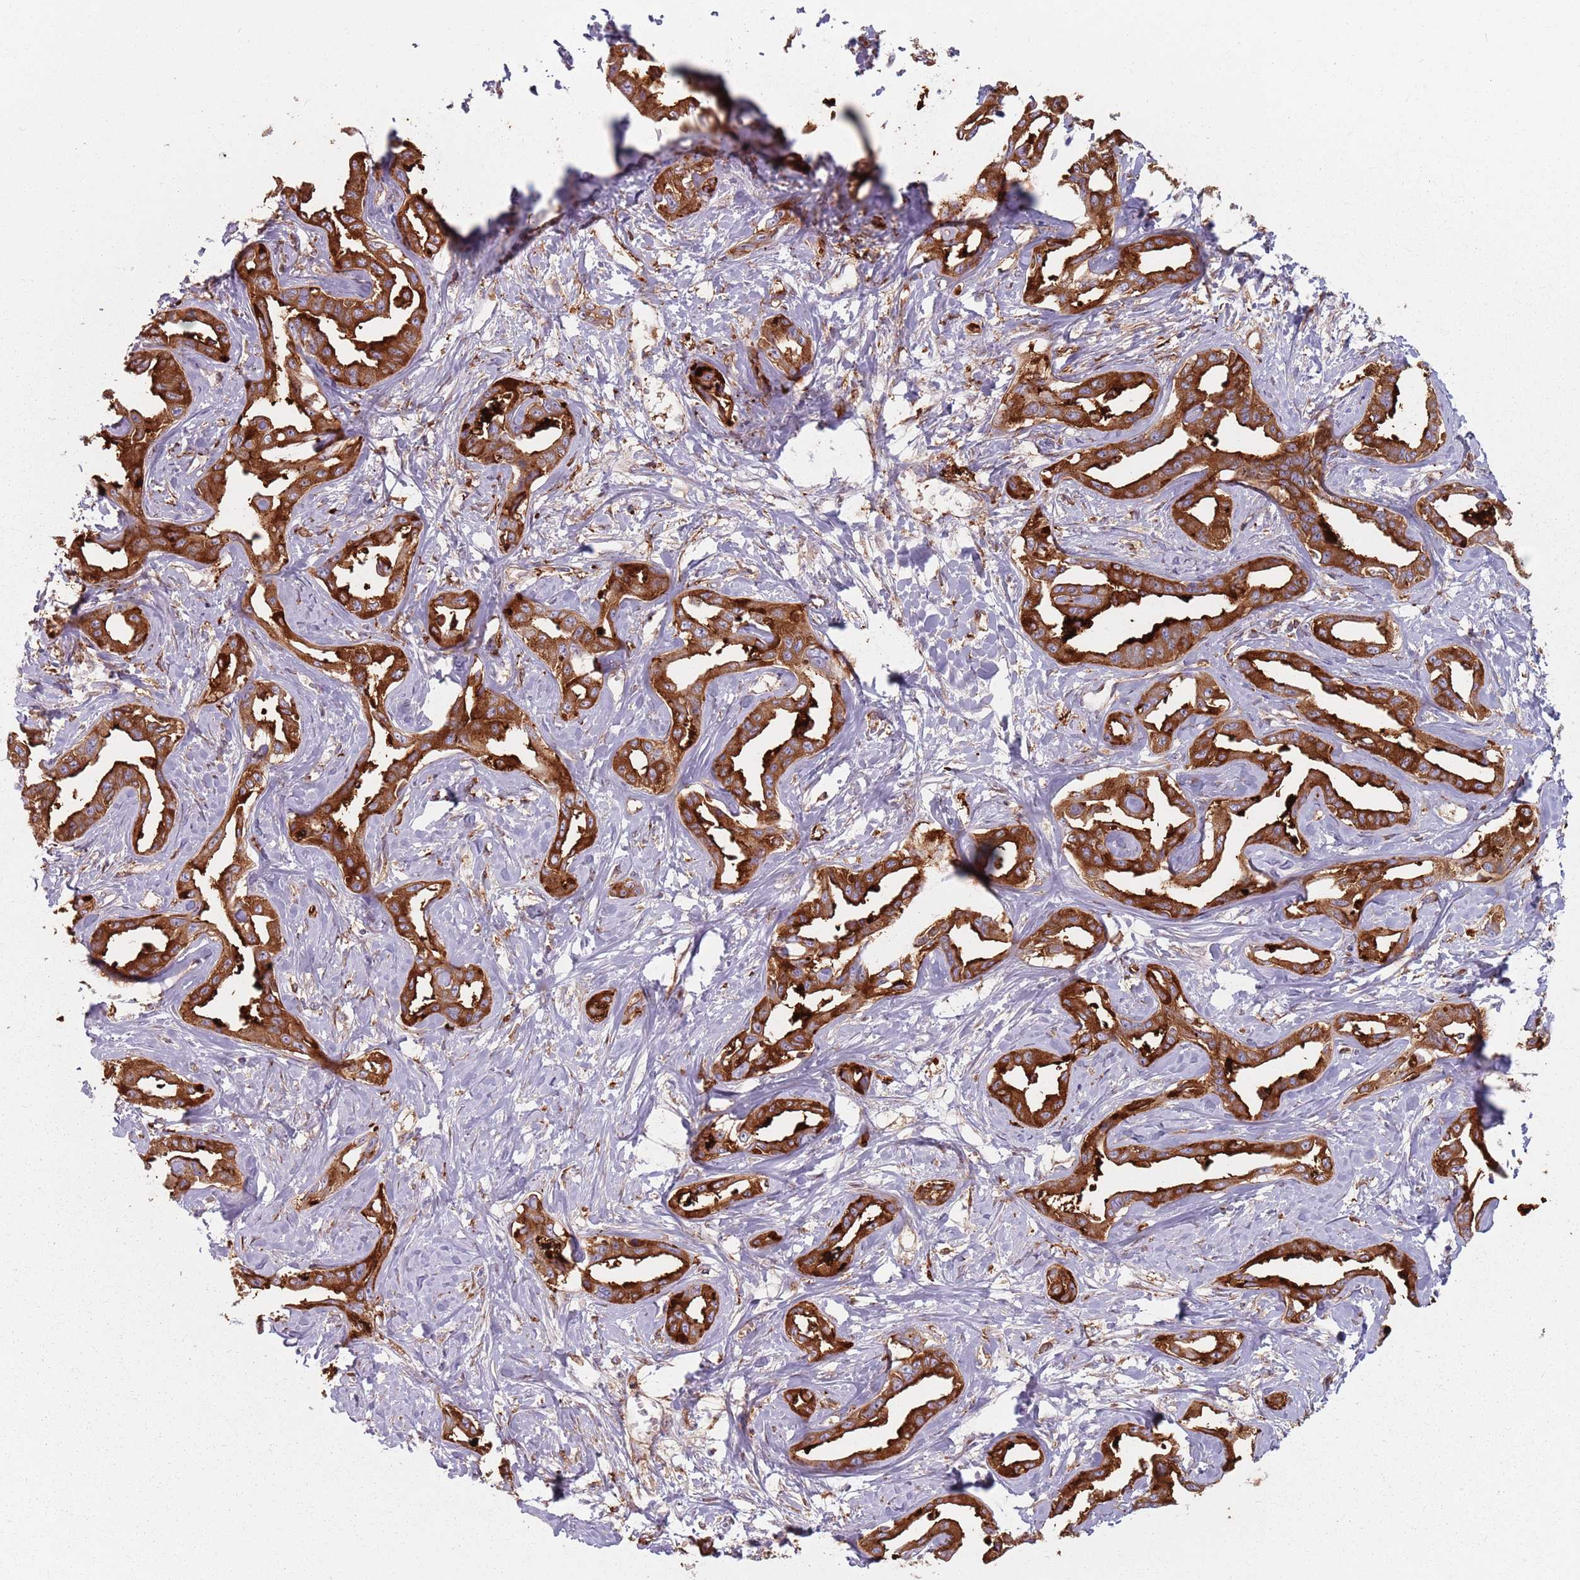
{"staining": {"intensity": "strong", "quantity": ">75%", "location": "cytoplasmic/membranous"}, "tissue": "liver cancer", "cell_type": "Tumor cells", "image_type": "cancer", "snomed": [{"axis": "morphology", "description": "Cholangiocarcinoma"}, {"axis": "topography", "description": "Liver"}], "caption": "About >75% of tumor cells in human liver cancer demonstrate strong cytoplasmic/membranous protein staining as visualized by brown immunohistochemical staining.", "gene": "TPD52L2", "patient": {"sex": "male", "age": 59}}